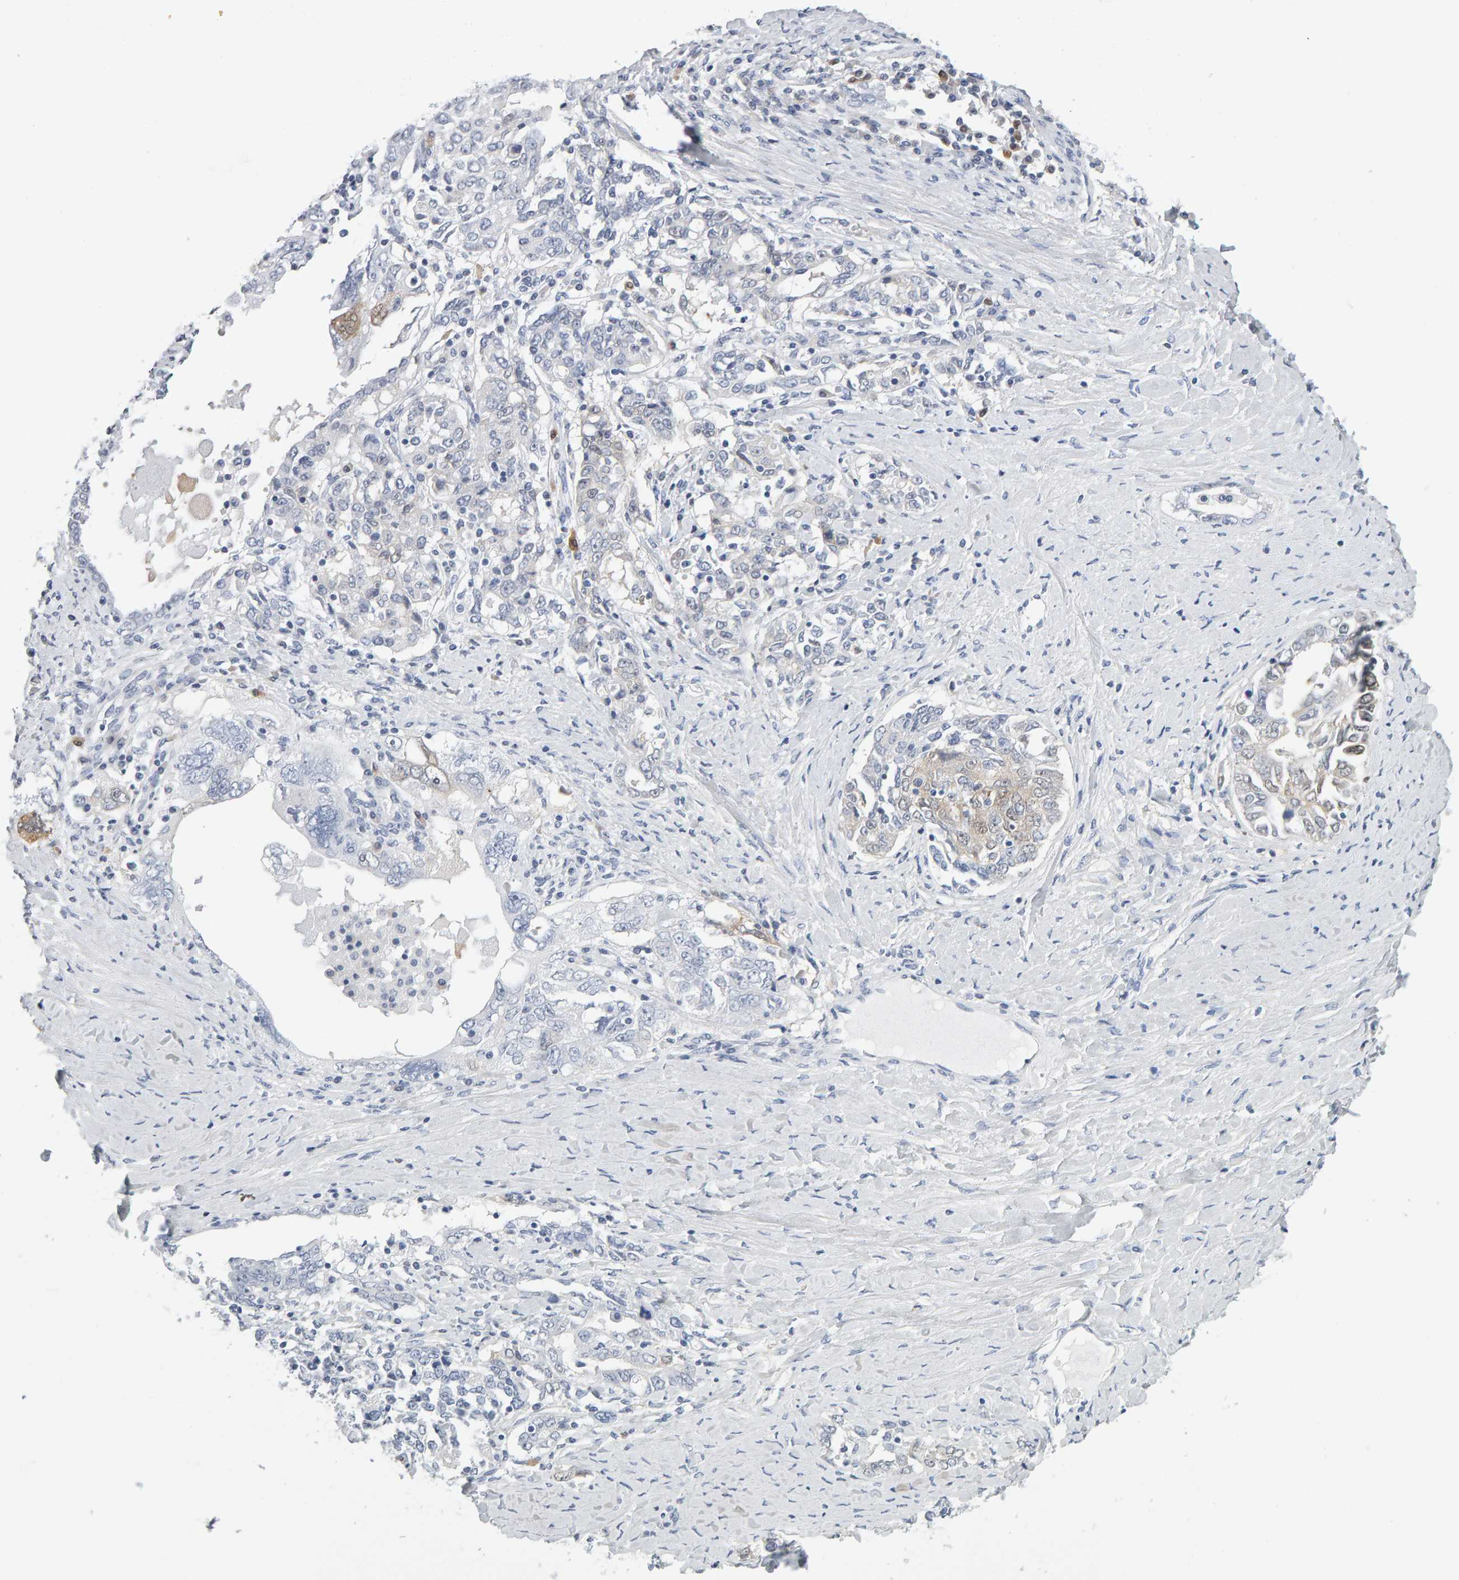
{"staining": {"intensity": "negative", "quantity": "none", "location": "none"}, "tissue": "ovarian cancer", "cell_type": "Tumor cells", "image_type": "cancer", "snomed": [{"axis": "morphology", "description": "Carcinoma, endometroid"}, {"axis": "topography", "description": "Ovary"}], "caption": "Immunohistochemistry (IHC) of human endometroid carcinoma (ovarian) demonstrates no staining in tumor cells.", "gene": "CTH", "patient": {"sex": "female", "age": 62}}